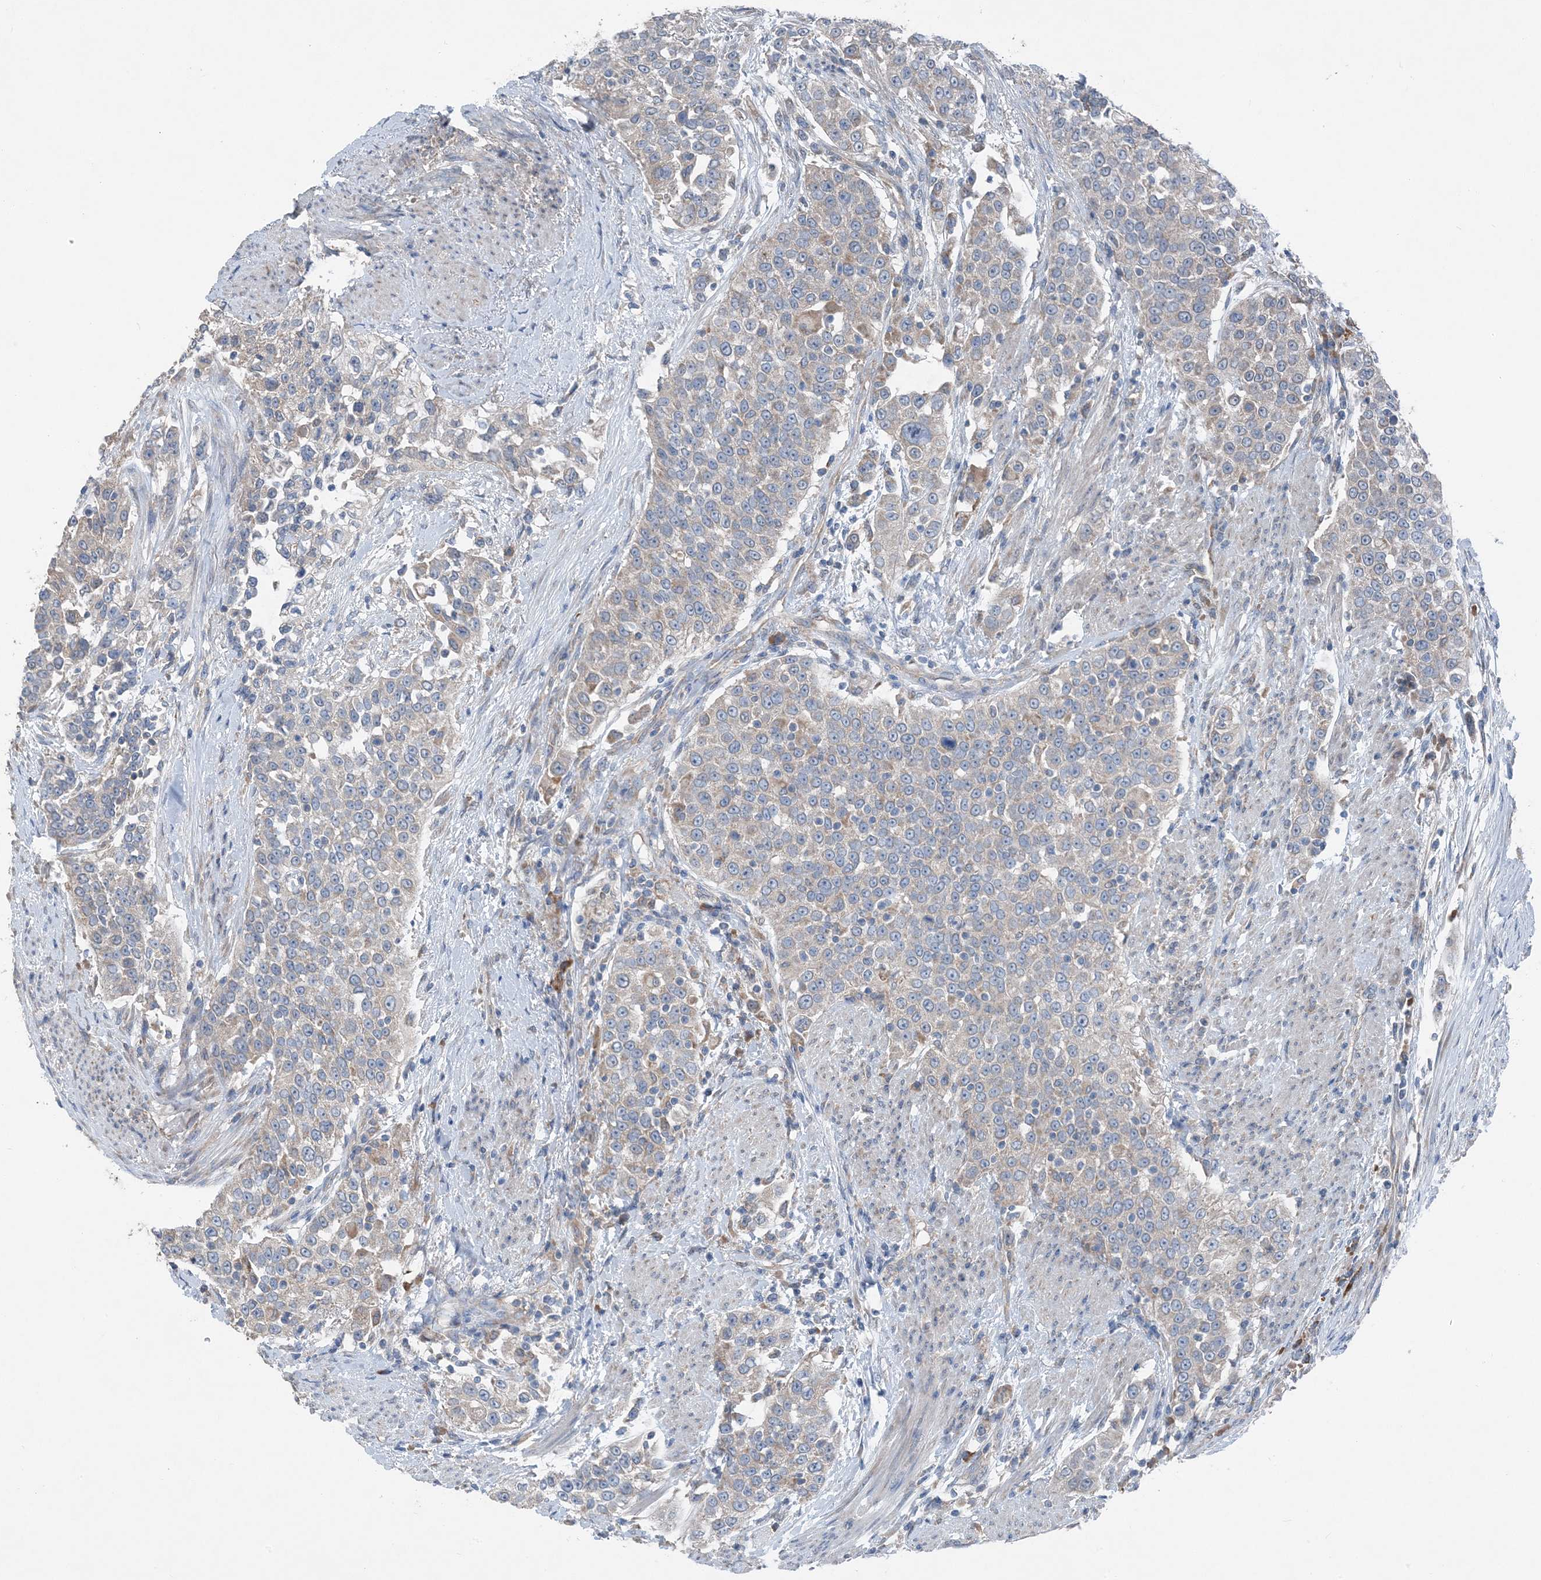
{"staining": {"intensity": "negative", "quantity": "none", "location": "none"}, "tissue": "urothelial cancer", "cell_type": "Tumor cells", "image_type": "cancer", "snomed": [{"axis": "morphology", "description": "Urothelial carcinoma, High grade"}, {"axis": "topography", "description": "Urinary bladder"}], "caption": "The photomicrograph shows no significant staining in tumor cells of urothelial cancer. (Brightfield microscopy of DAB (3,3'-diaminobenzidine) IHC at high magnification).", "gene": "DHX30", "patient": {"sex": "female", "age": 80}}